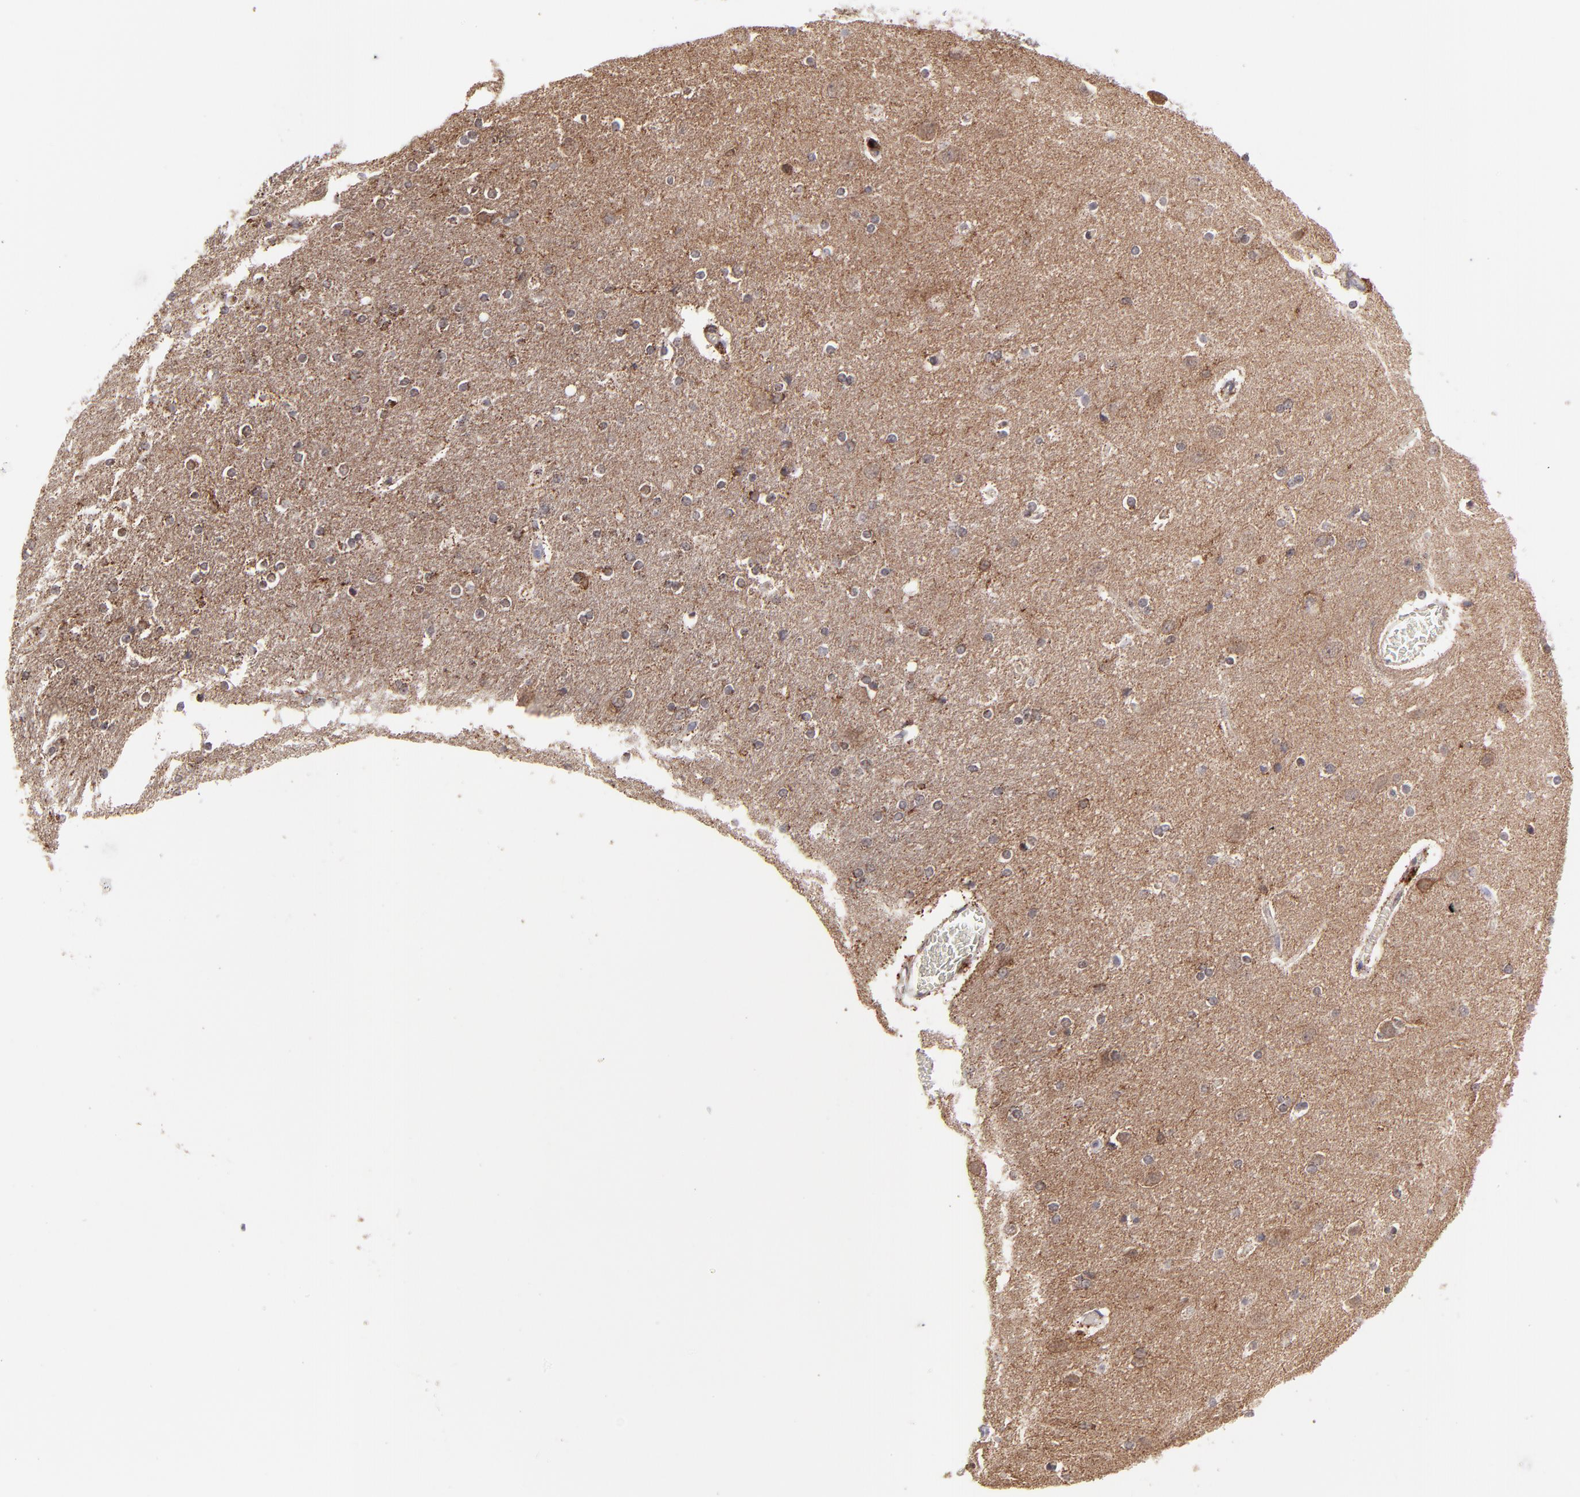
{"staining": {"intensity": "moderate", "quantity": "<25%", "location": "cytoplasmic/membranous"}, "tissue": "caudate", "cell_type": "Glial cells", "image_type": "normal", "snomed": [{"axis": "morphology", "description": "Normal tissue, NOS"}, {"axis": "topography", "description": "Lateral ventricle wall"}], "caption": "An immunohistochemistry (IHC) histopathology image of benign tissue is shown. Protein staining in brown shows moderate cytoplasmic/membranous positivity in caudate within glial cells.", "gene": "SLC15A1", "patient": {"sex": "female", "age": 54}}